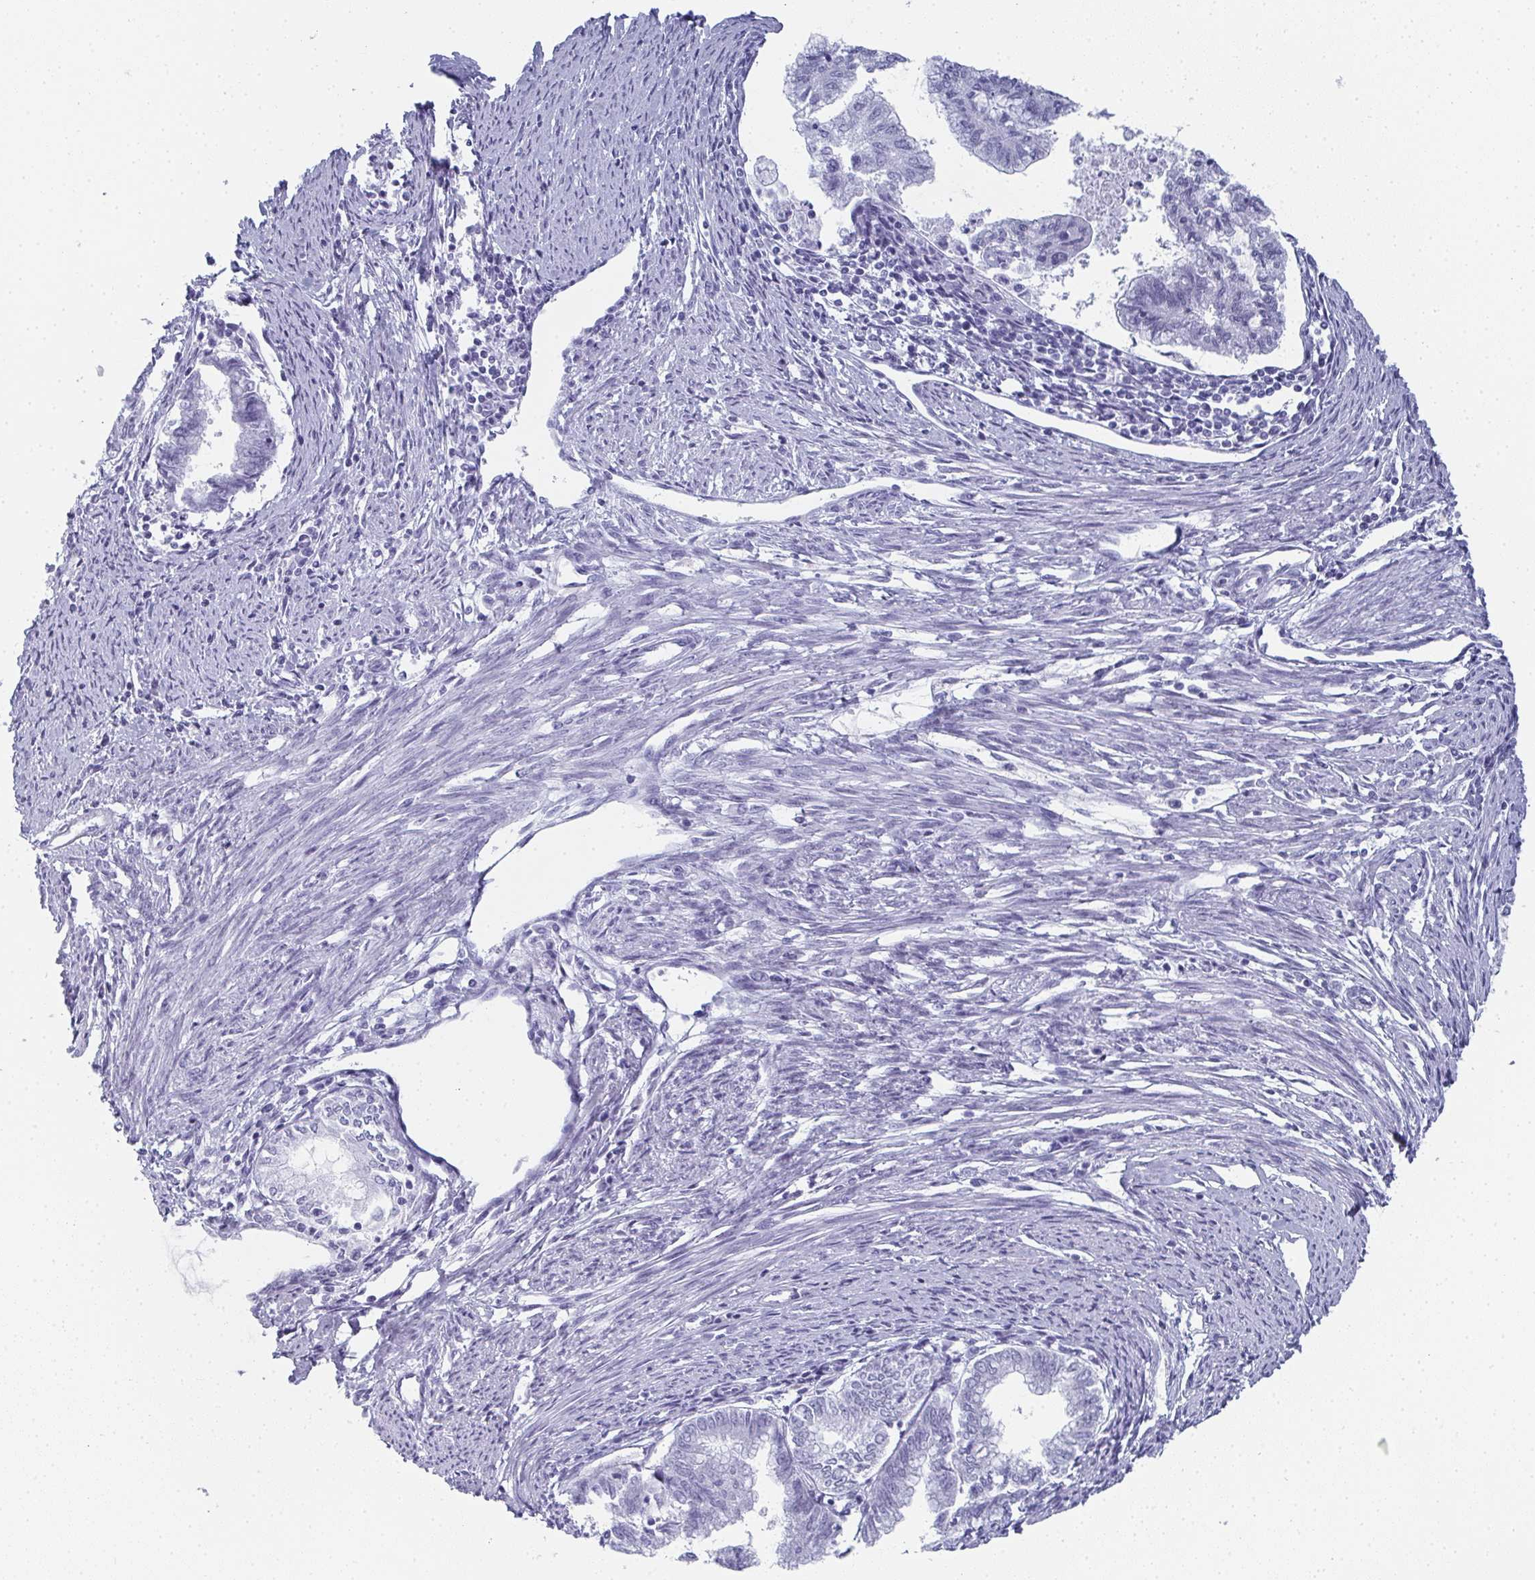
{"staining": {"intensity": "negative", "quantity": "none", "location": "none"}, "tissue": "endometrial cancer", "cell_type": "Tumor cells", "image_type": "cancer", "snomed": [{"axis": "morphology", "description": "Adenocarcinoma, NOS"}, {"axis": "topography", "description": "Endometrium"}], "caption": "A histopathology image of adenocarcinoma (endometrial) stained for a protein demonstrates no brown staining in tumor cells. (Immunohistochemistry (ihc), brightfield microscopy, high magnification).", "gene": "PYCR3", "patient": {"sex": "female", "age": 79}}